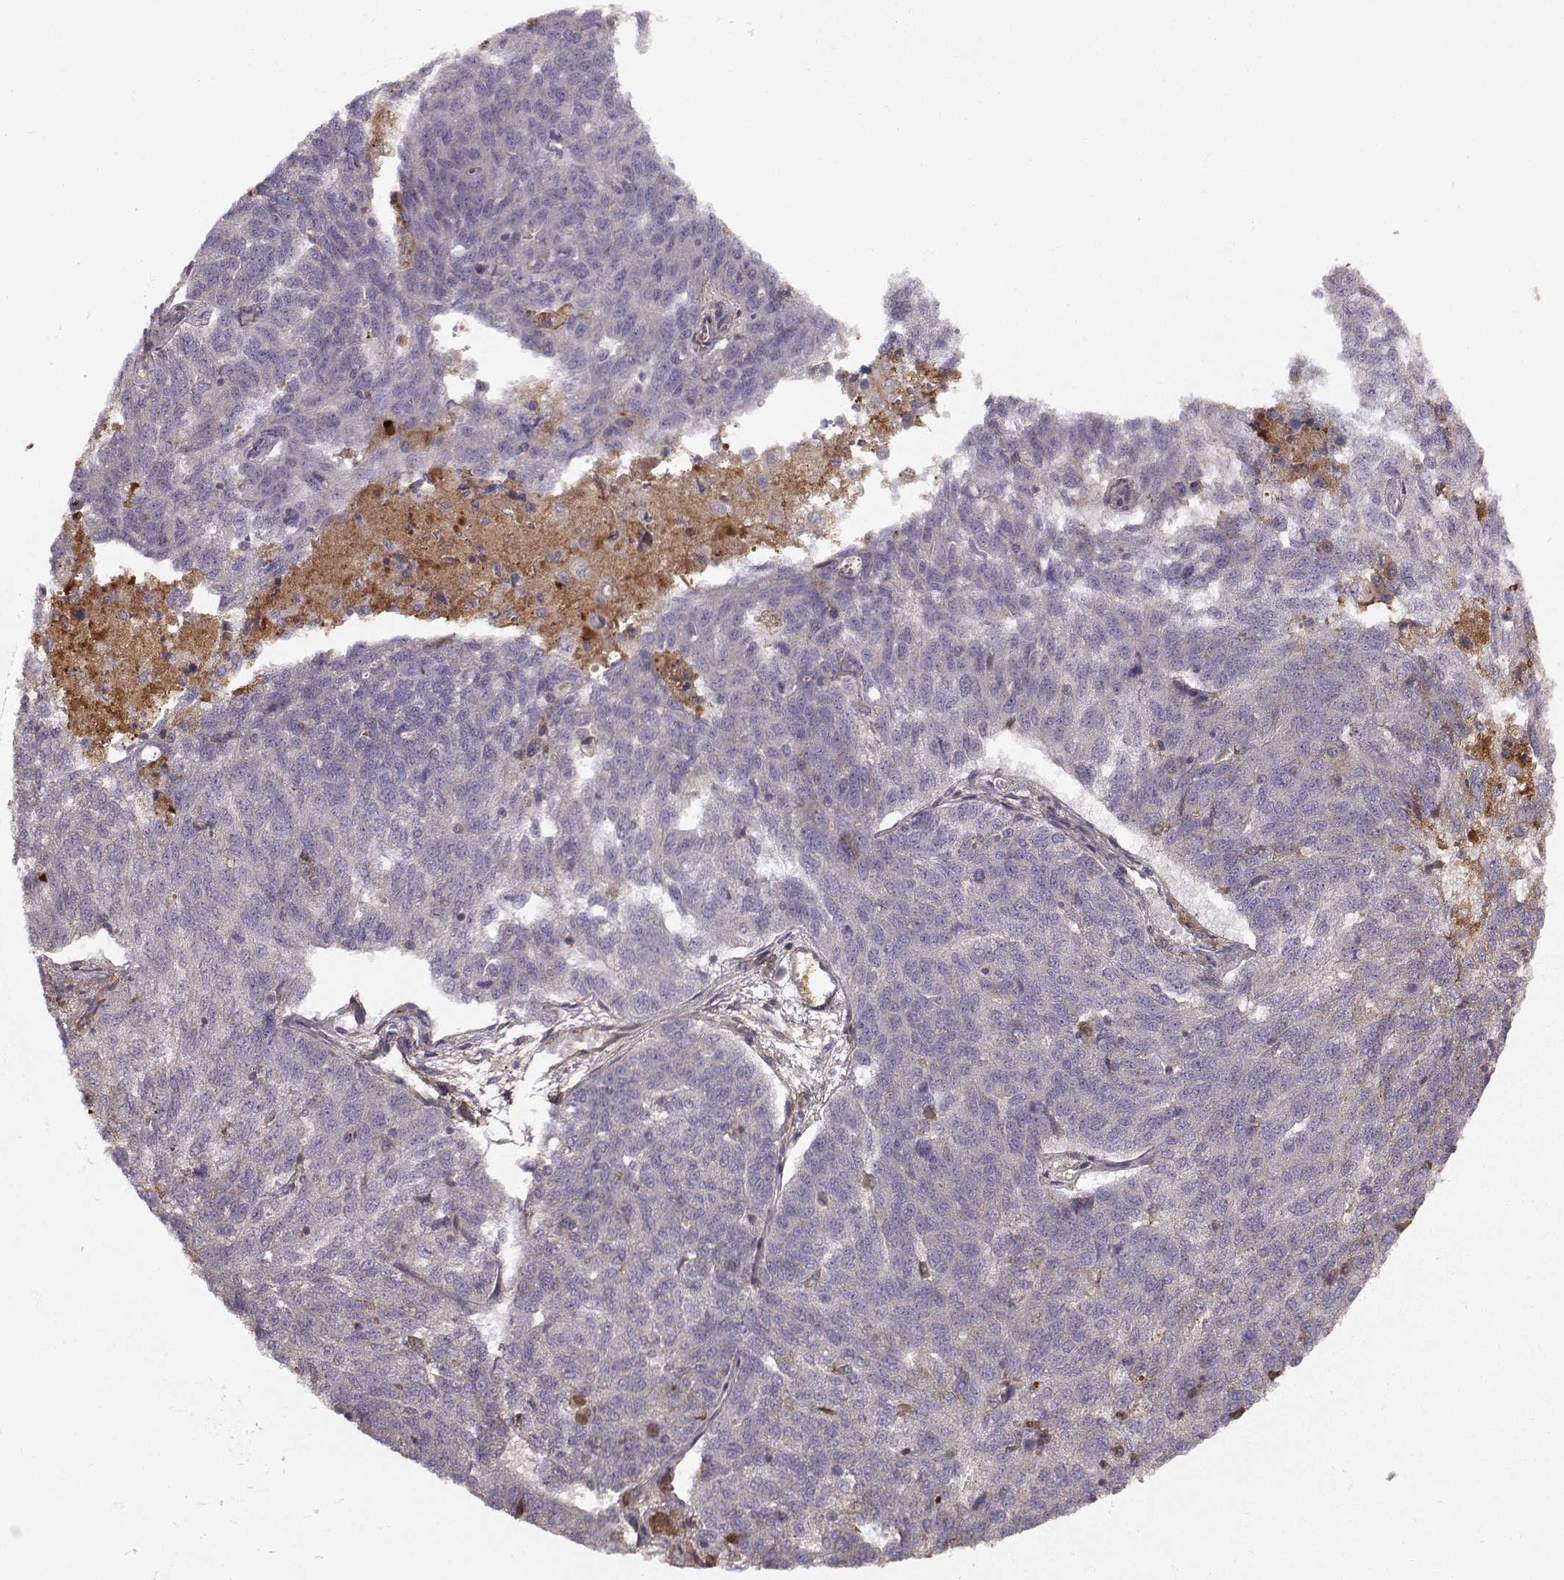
{"staining": {"intensity": "negative", "quantity": "none", "location": "none"}, "tissue": "ovarian cancer", "cell_type": "Tumor cells", "image_type": "cancer", "snomed": [{"axis": "morphology", "description": "Cystadenocarcinoma, serous, NOS"}, {"axis": "topography", "description": "Ovary"}], "caption": "Photomicrograph shows no significant protein expression in tumor cells of ovarian cancer.", "gene": "WNT6", "patient": {"sex": "female", "age": 71}}